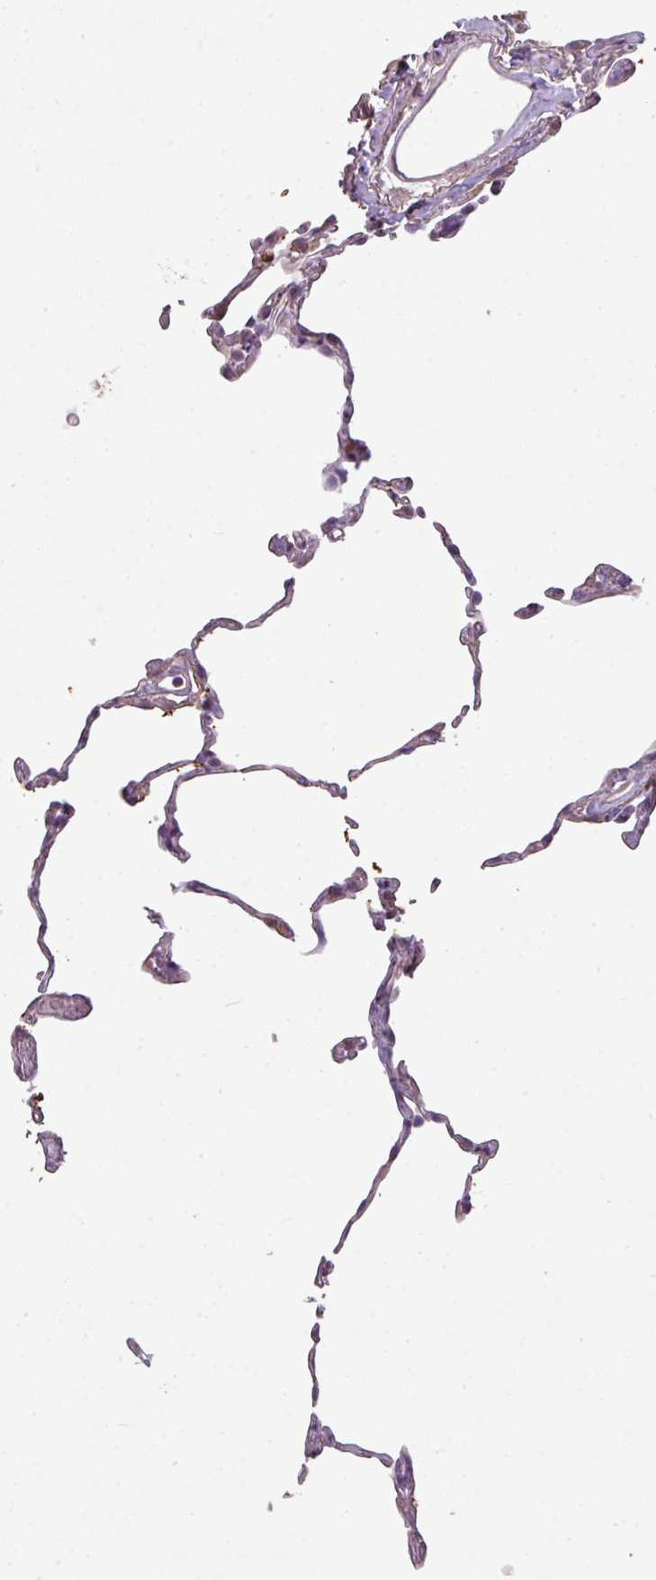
{"staining": {"intensity": "weak", "quantity": "25%-75%", "location": "cytoplasmic/membranous"}, "tissue": "lung", "cell_type": "Alveolar cells", "image_type": "normal", "snomed": [{"axis": "morphology", "description": "Normal tissue, NOS"}, {"axis": "topography", "description": "Lung"}], "caption": "Immunohistochemistry (DAB (3,3'-diaminobenzidine)) staining of unremarkable lung shows weak cytoplasmic/membranous protein staining in about 25%-75% of alveolar cells. (DAB = brown stain, brightfield microscopy at high magnification).", "gene": "LY9", "patient": {"sex": "female", "age": 57}}